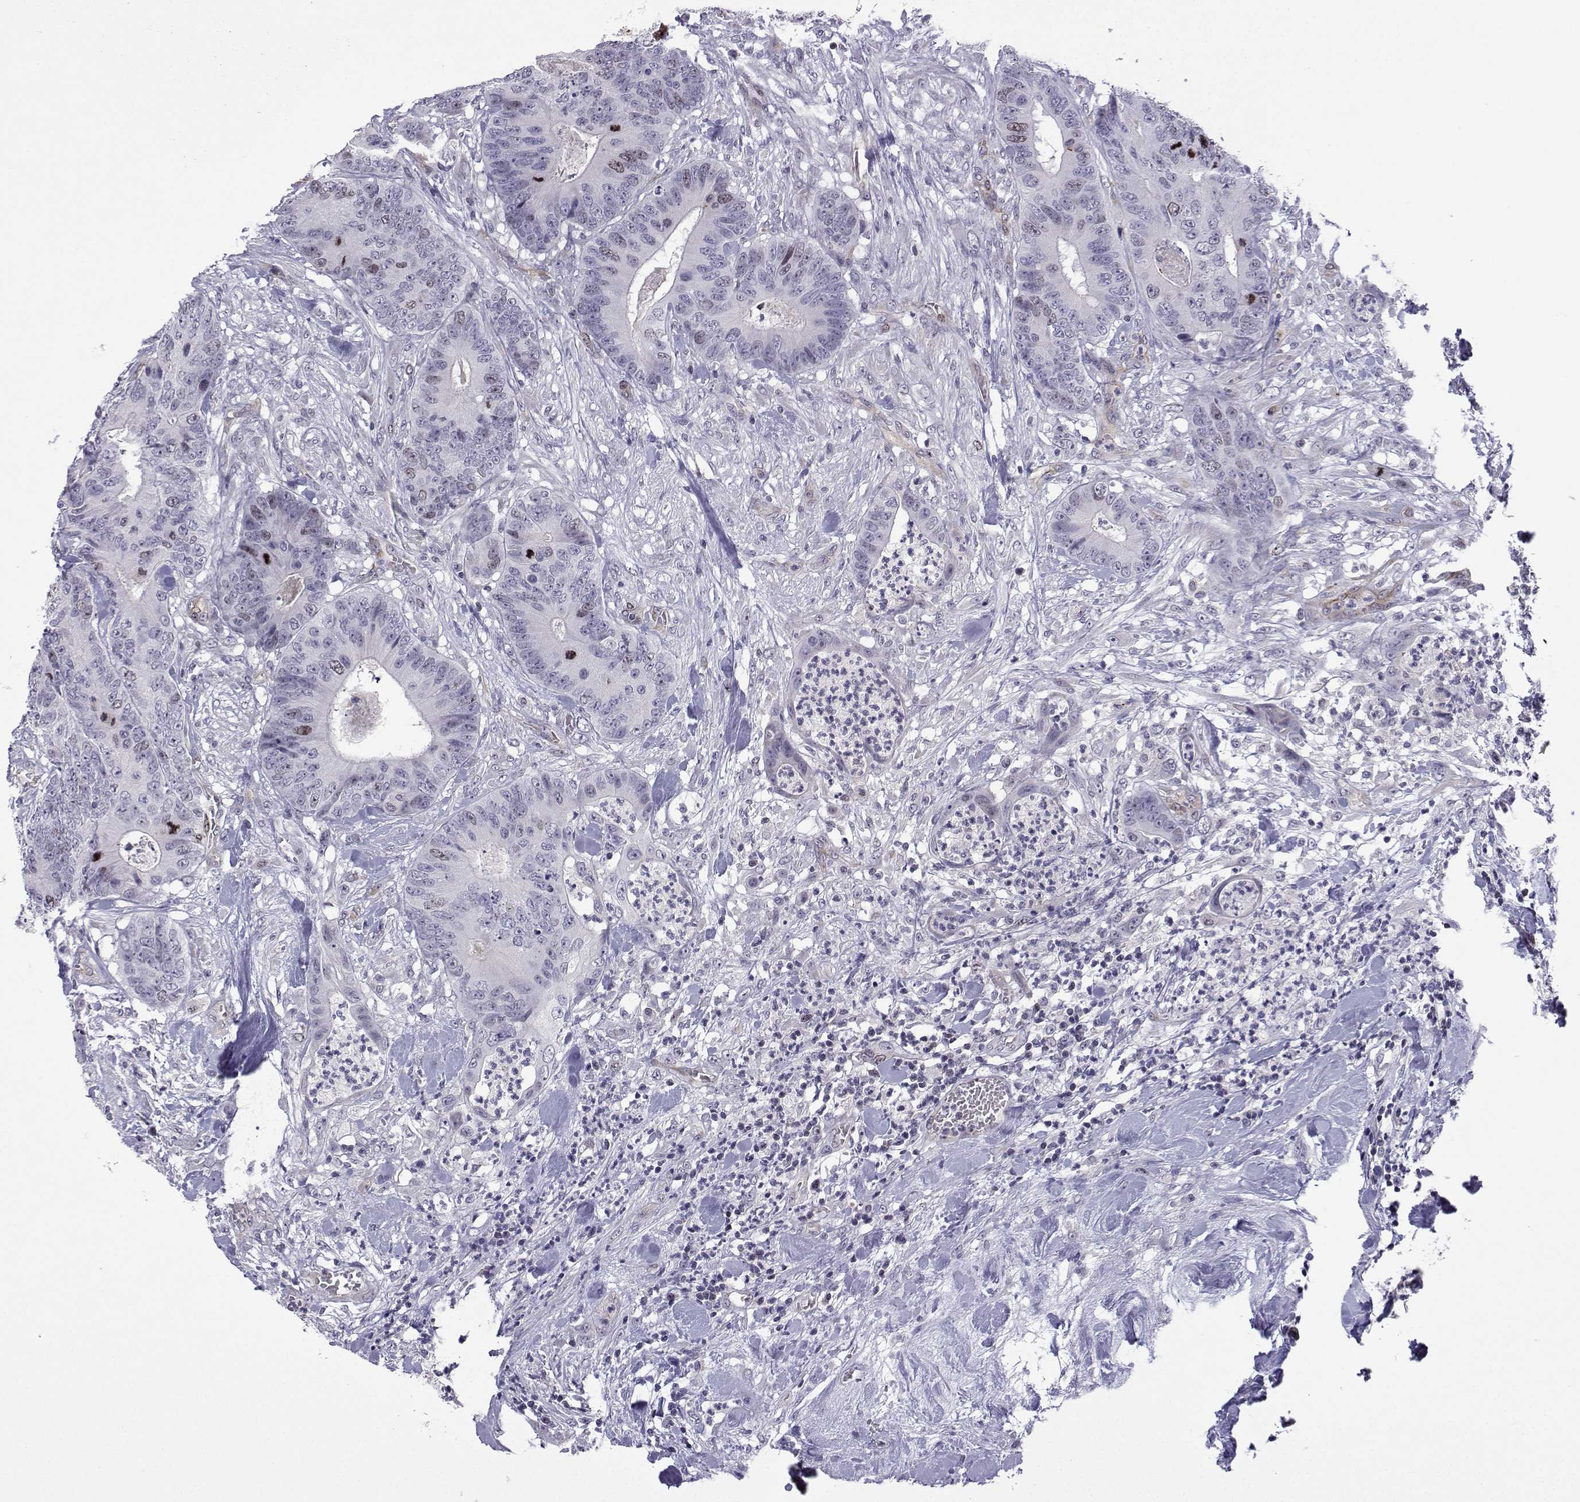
{"staining": {"intensity": "moderate", "quantity": "<25%", "location": "nuclear"}, "tissue": "colorectal cancer", "cell_type": "Tumor cells", "image_type": "cancer", "snomed": [{"axis": "morphology", "description": "Adenocarcinoma, NOS"}, {"axis": "topography", "description": "Colon"}], "caption": "Tumor cells exhibit low levels of moderate nuclear expression in about <25% of cells in adenocarcinoma (colorectal). The protein of interest is stained brown, and the nuclei are stained in blue (DAB IHC with brightfield microscopy, high magnification).", "gene": "INCENP", "patient": {"sex": "male", "age": 84}}